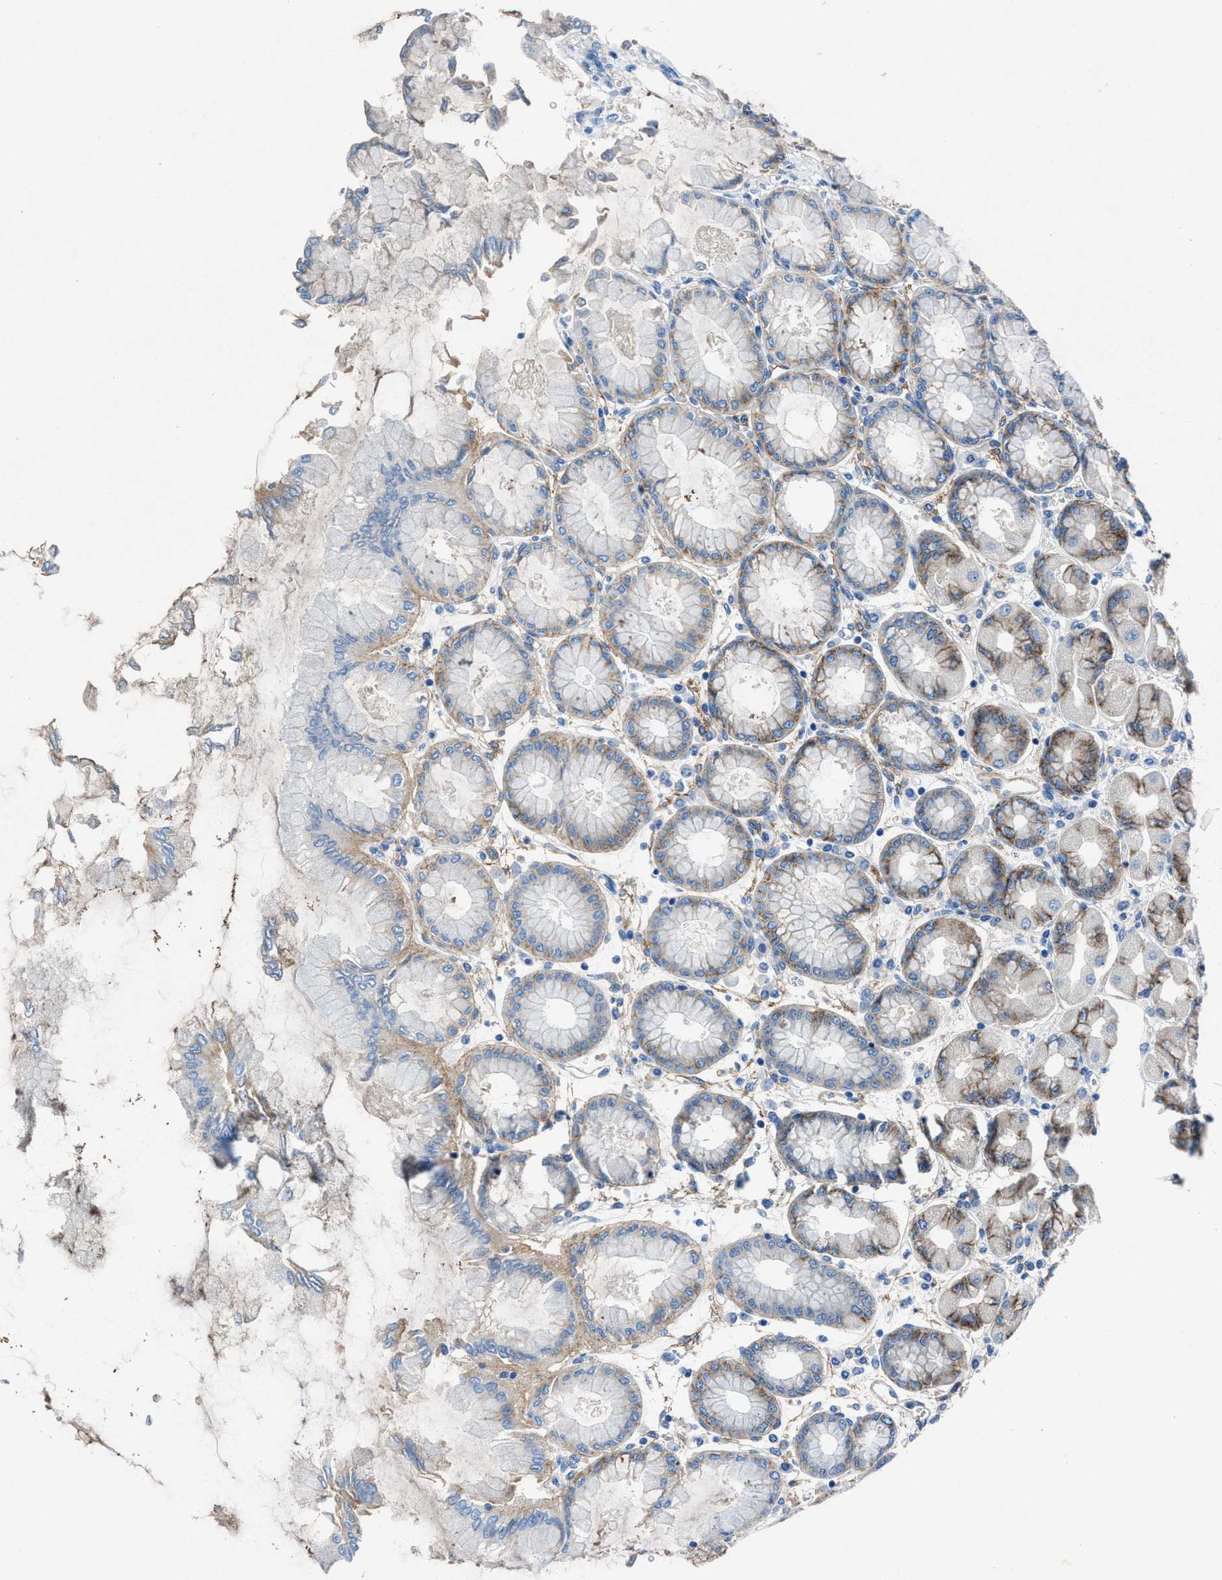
{"staining": {"intensity": "moderate", "quantity": "25%-75%", "location": "cytoplasmic/membranous"}, "tissue": "stomach", "cell_type": "Glandular cells", "image_type": "normal", "snomed": [{"axis": "morphology", "description": "Normal tissue, NOS"}, {"axis": "topography", "description": "Stomach, upper"}], "caption": "The photomicrograph exhibits a brown stain indicating the presence of a protein in the cytoplasmic/membranous of glandular cells in stomach. Using DAB (brown) and hematoxylin (blue) stains, captured at high magnification using brightfield microscopy.", "gene": "PTGFRN", "patient": {"sex": "female", "age": 56}}